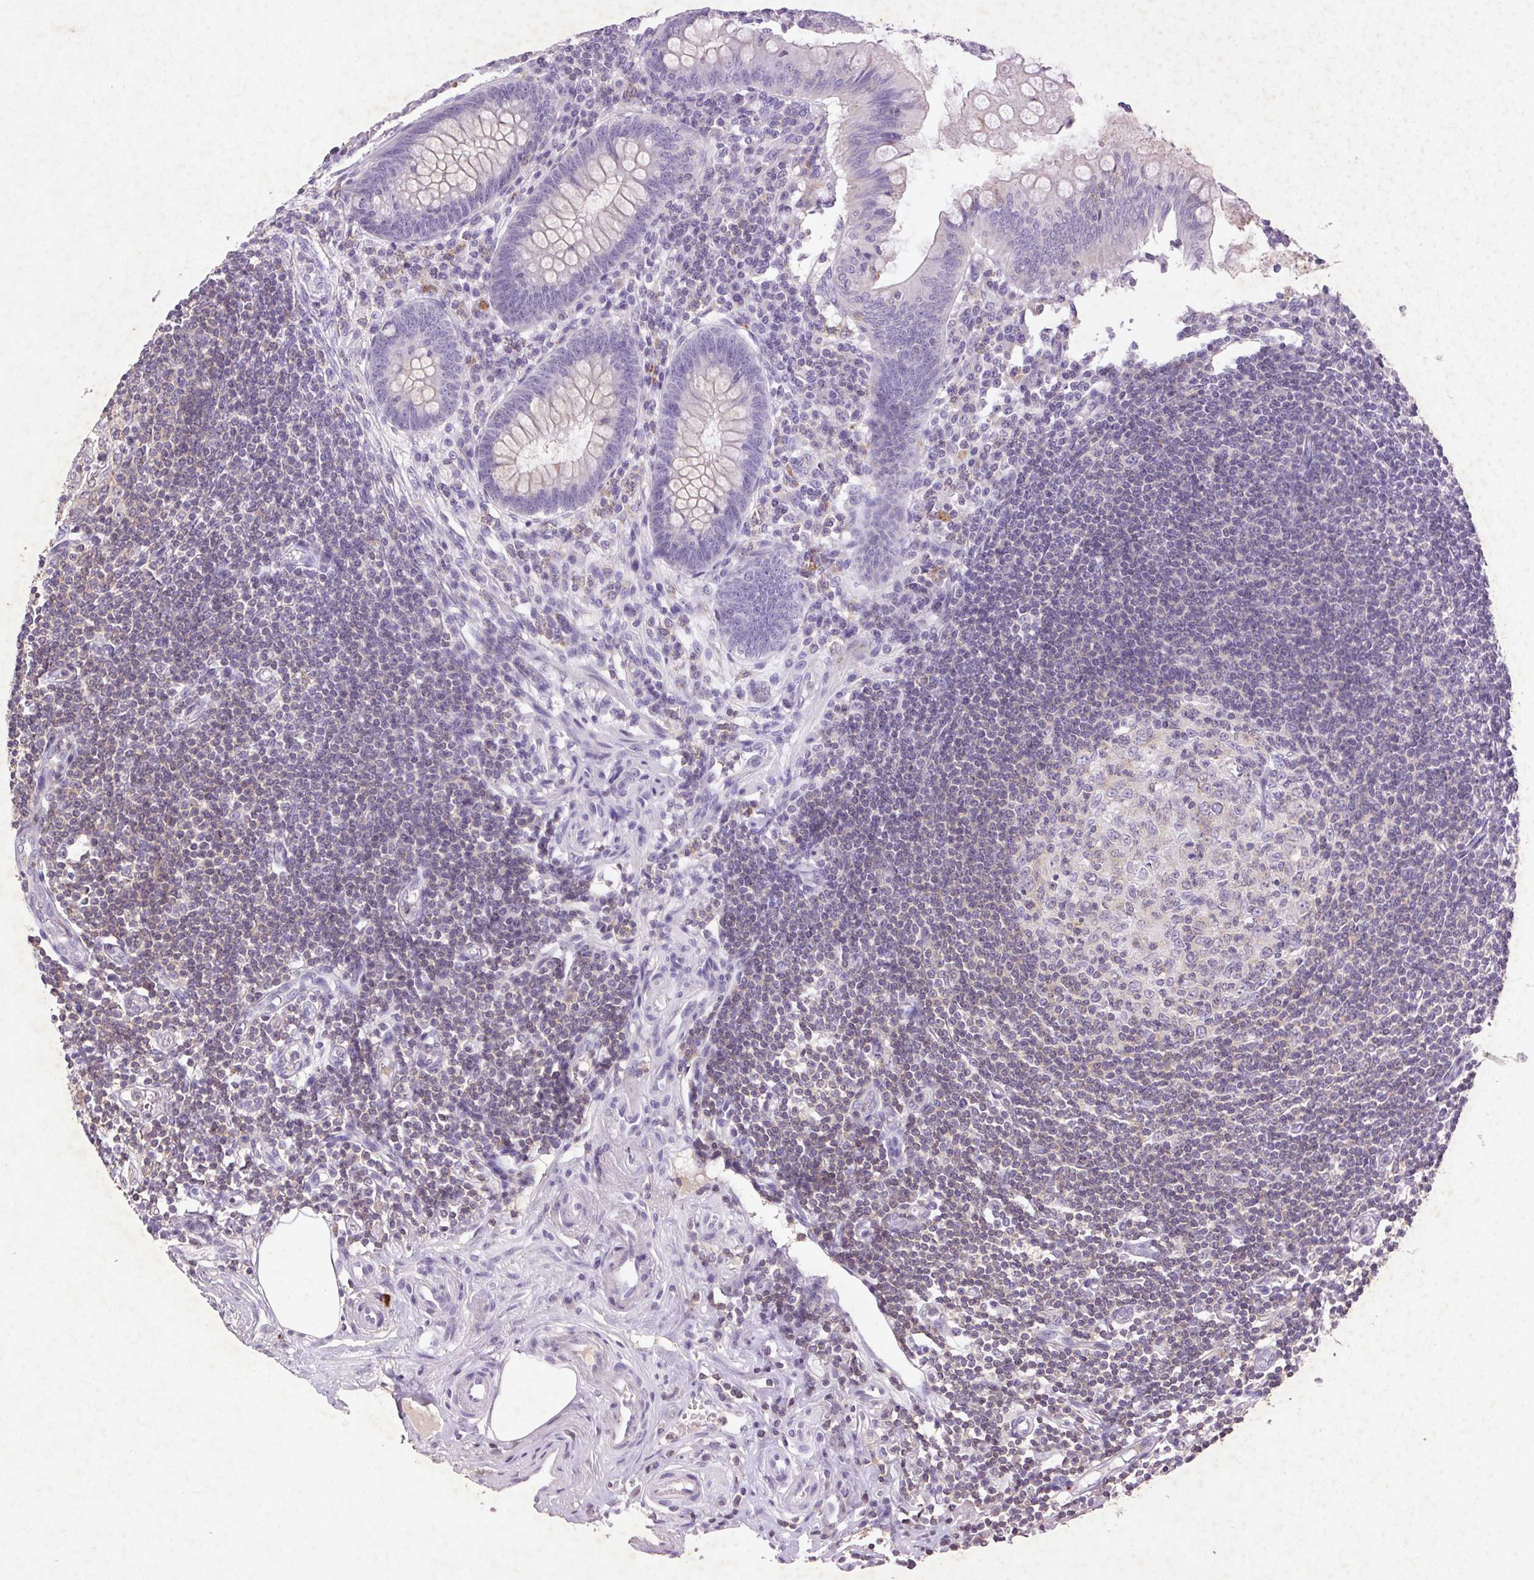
{"staining": {"intensity": "negative", "quantity": "none", "location": "none"}, "tissue": "appendix", "cell_type": "Glandular cells", "image_type": "normal", "snomed": [{"axis": "morphology", "description": "Normal tissue, NOS"}, {"axis": "topography", "description": "Appendix"}], "caption": "Glandular cells show no significant expression in normal appendix. Brightfield microscopy of immunohistochemistry (IHC) stained with DAB (3,3'-diaminobenzidine) (brown) and hematoxylin (blue), captured at high magnification.", "gene": "FNDC7", "patient": {"sex": "female", "age": 57}}